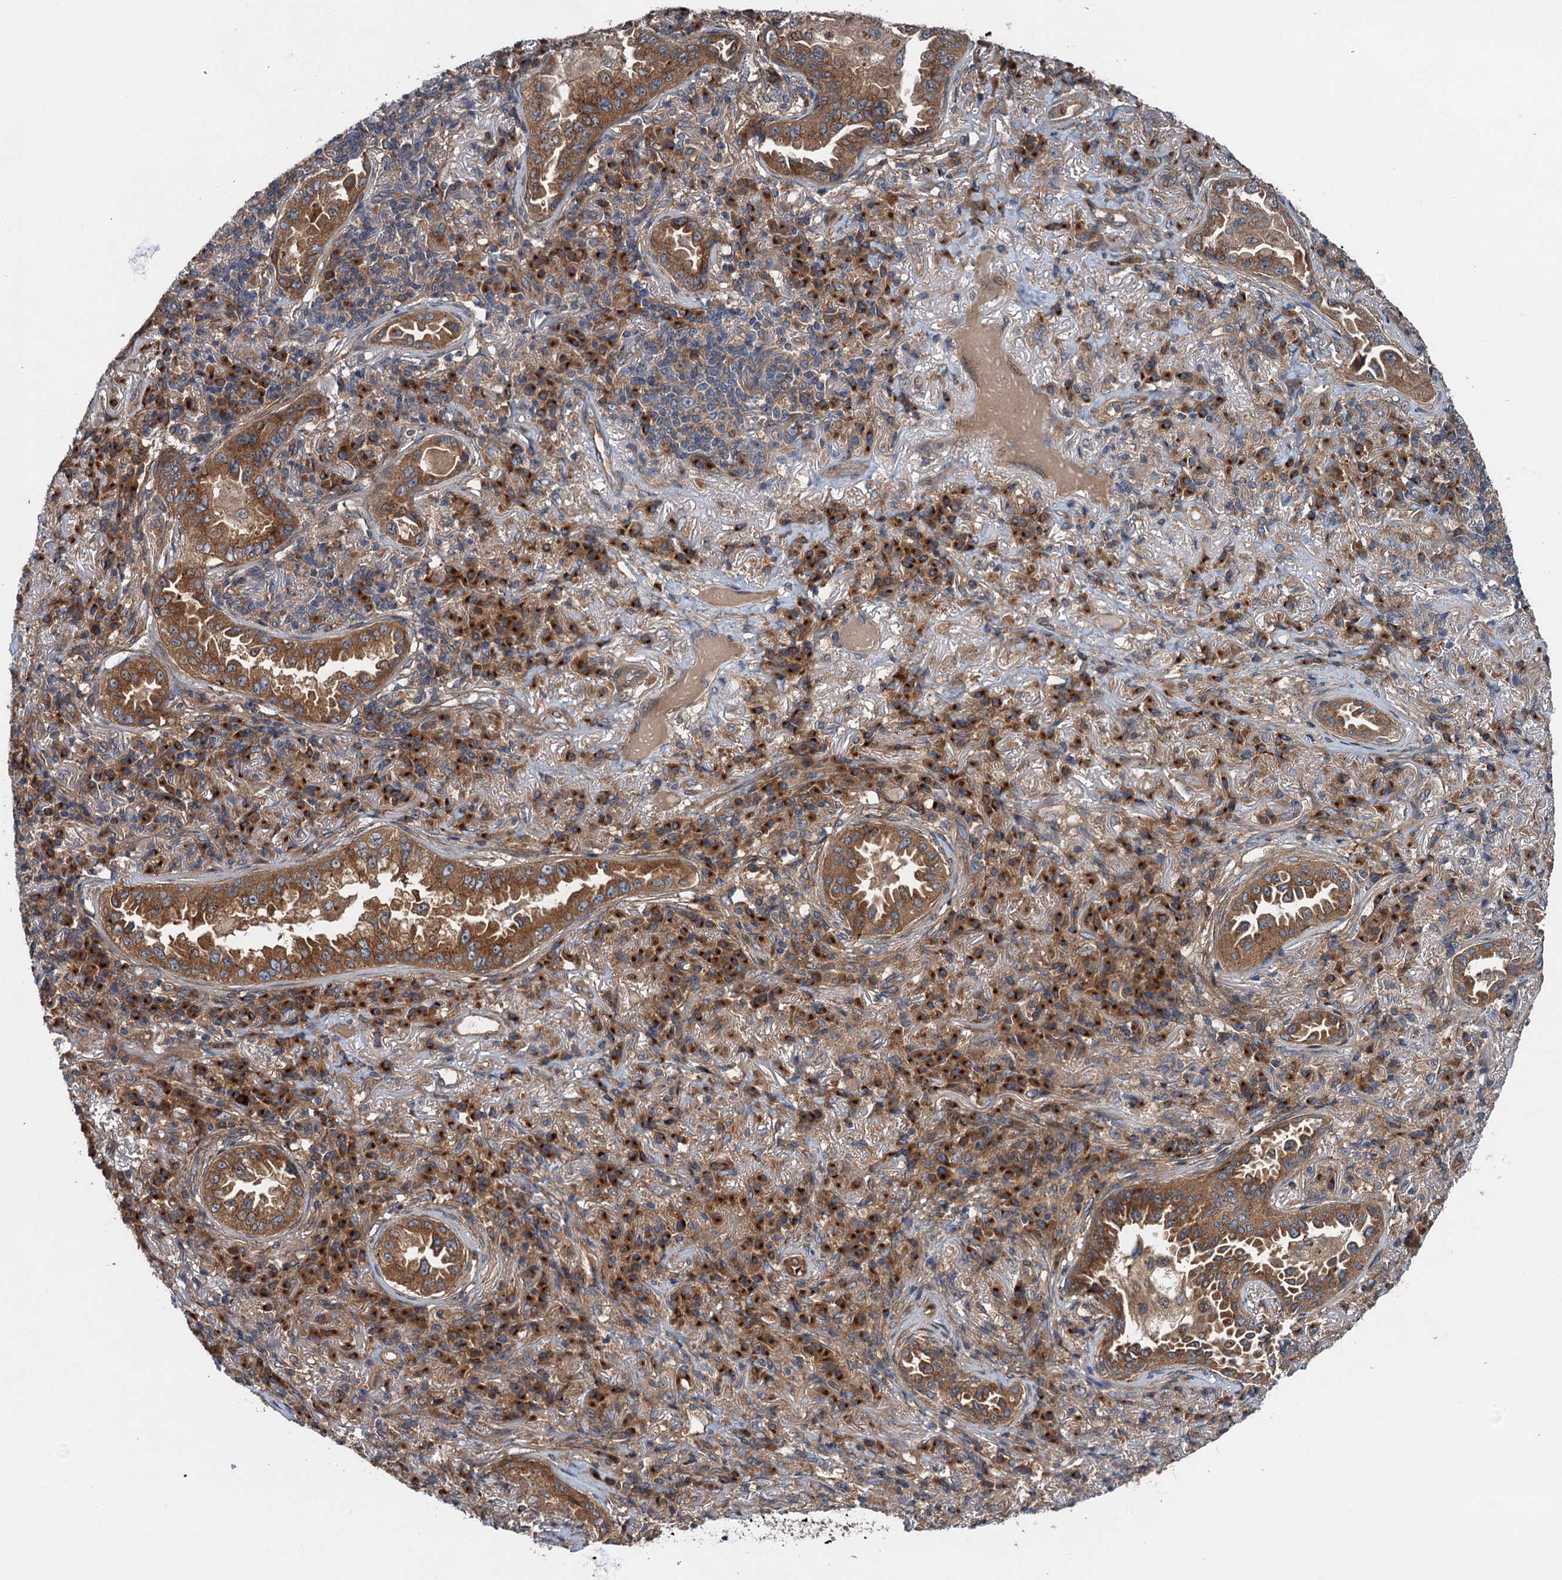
{"staining": {"intensity": "moderate", "quantity": ">75%", "location": "cytoplasmic/membranous"}, "tissue": "lung cancer", "cell_type": "Tumor cells", "image_type": "cancer", "snomed": [{"axis": "morphology", "description": "Adenocarcinoma, NOS"}, {"axis": "topography", "description": "Lung"}], "caption": "Immunohistochemistry (IHC) of adenocarcinoma (lung) demonstrates medium levels of moderate cytoplasmic/membranous staining in about >75% of tumor cells.", "gene": "COG3", "patient": {"sex": "female", "age": 69}}